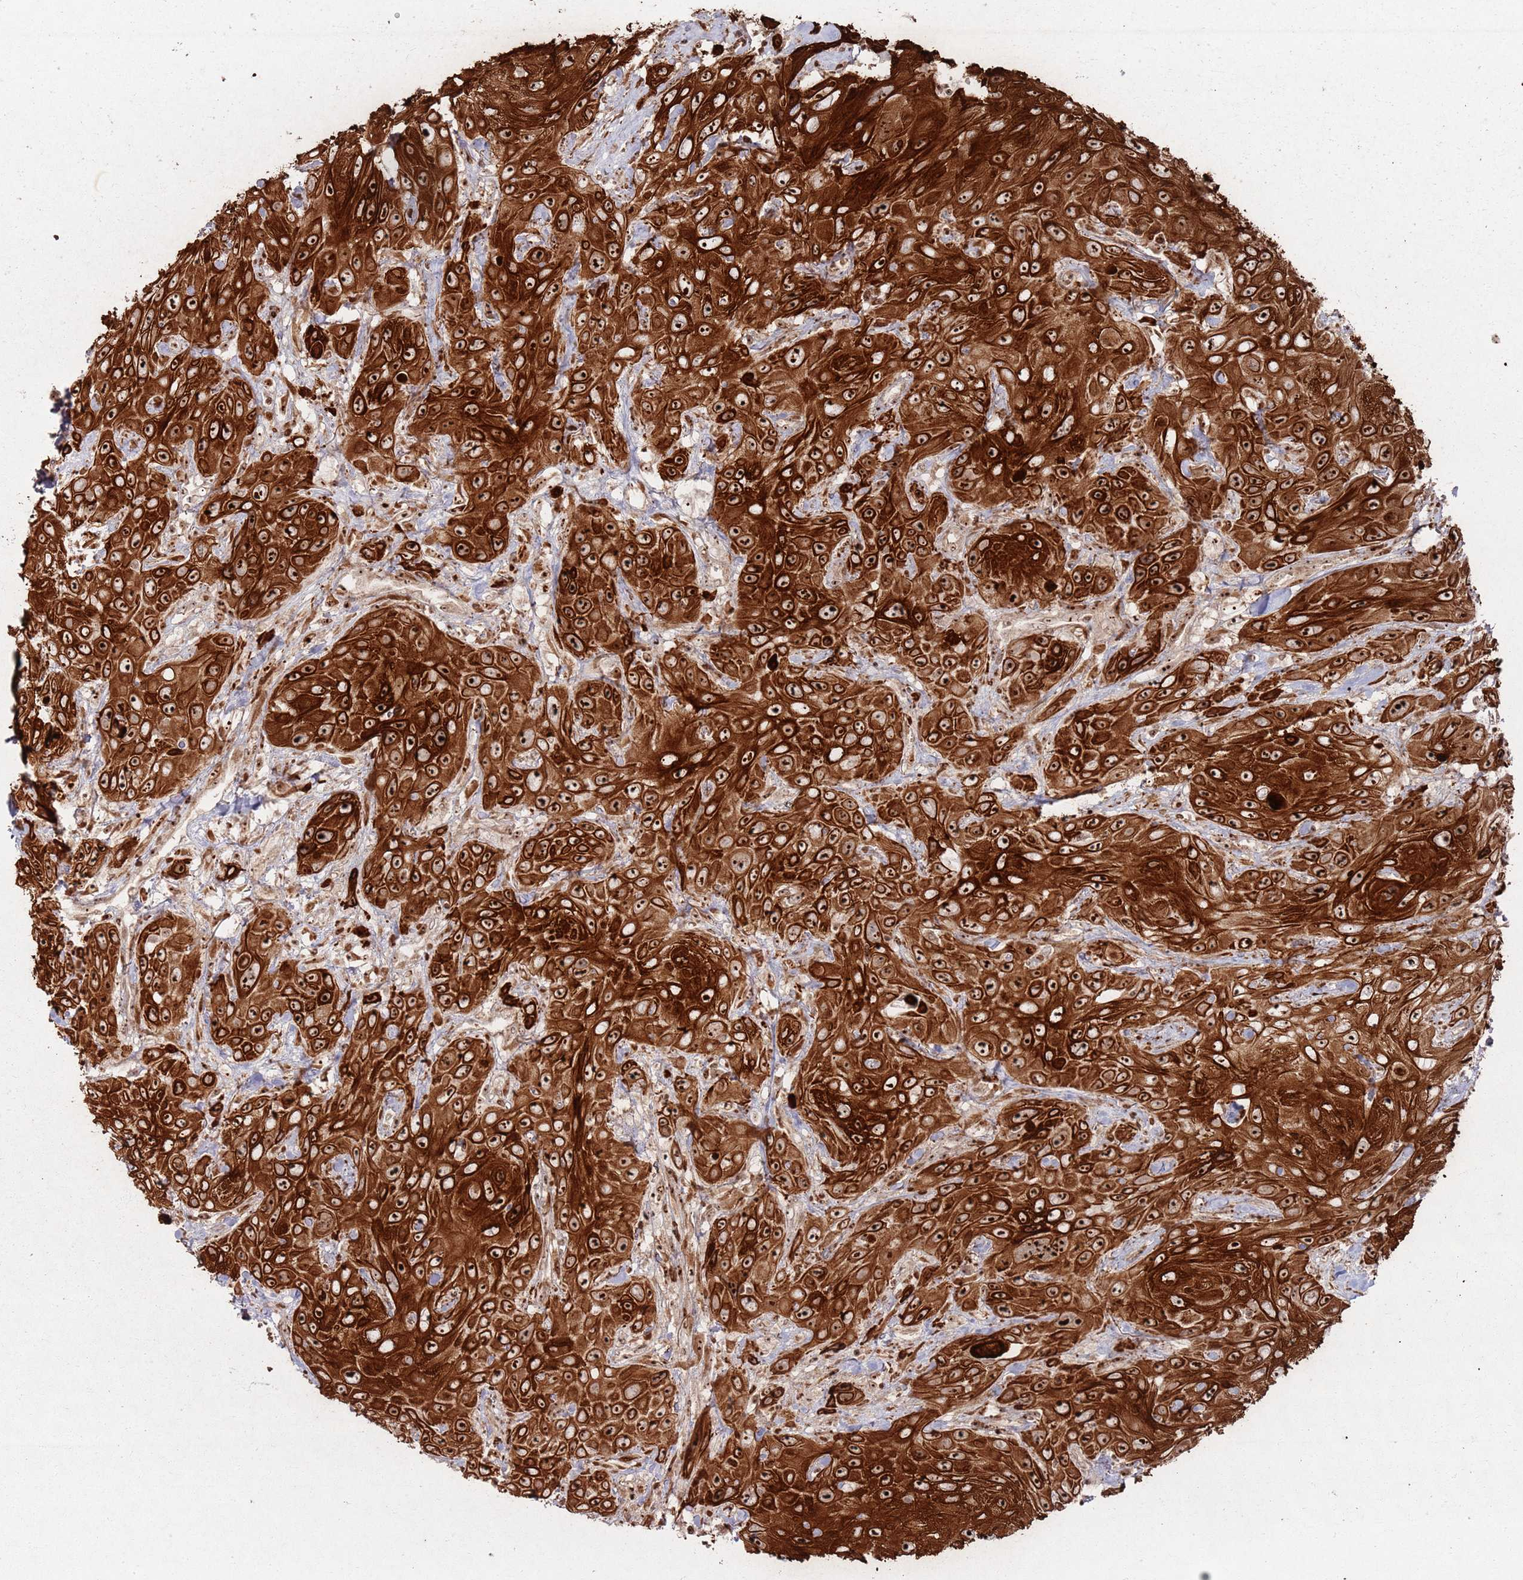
{"staining": {"intensity": "strong", "quantity": ">75%", "location": "cytoplasmic/membranous,nuclear"}, "tissue": "head and neck cancer", "cell_type": "Tumor cells", "image_type": "cancer", "snomed": [{"axis": "morphology", "description": "Squamous cell carcinoma, NOS"}, {"axis": "topography", "description": "Head-Neck"}], "caption": "DAB immunohistochemical staining of human head and neck cancer (squamous cell carcinoma) exhibits strong cytoplasmic/membranous and nuclear protein staining in about >75% of tumor cells. Using DAB (3,3'-diaminobenzidine) (brown) and hematoxylin (blue) stains, captured at high magnification using brightfield microscopy.", "gene": "UTP11", "patient": {"sex": "male", "age": 81}}